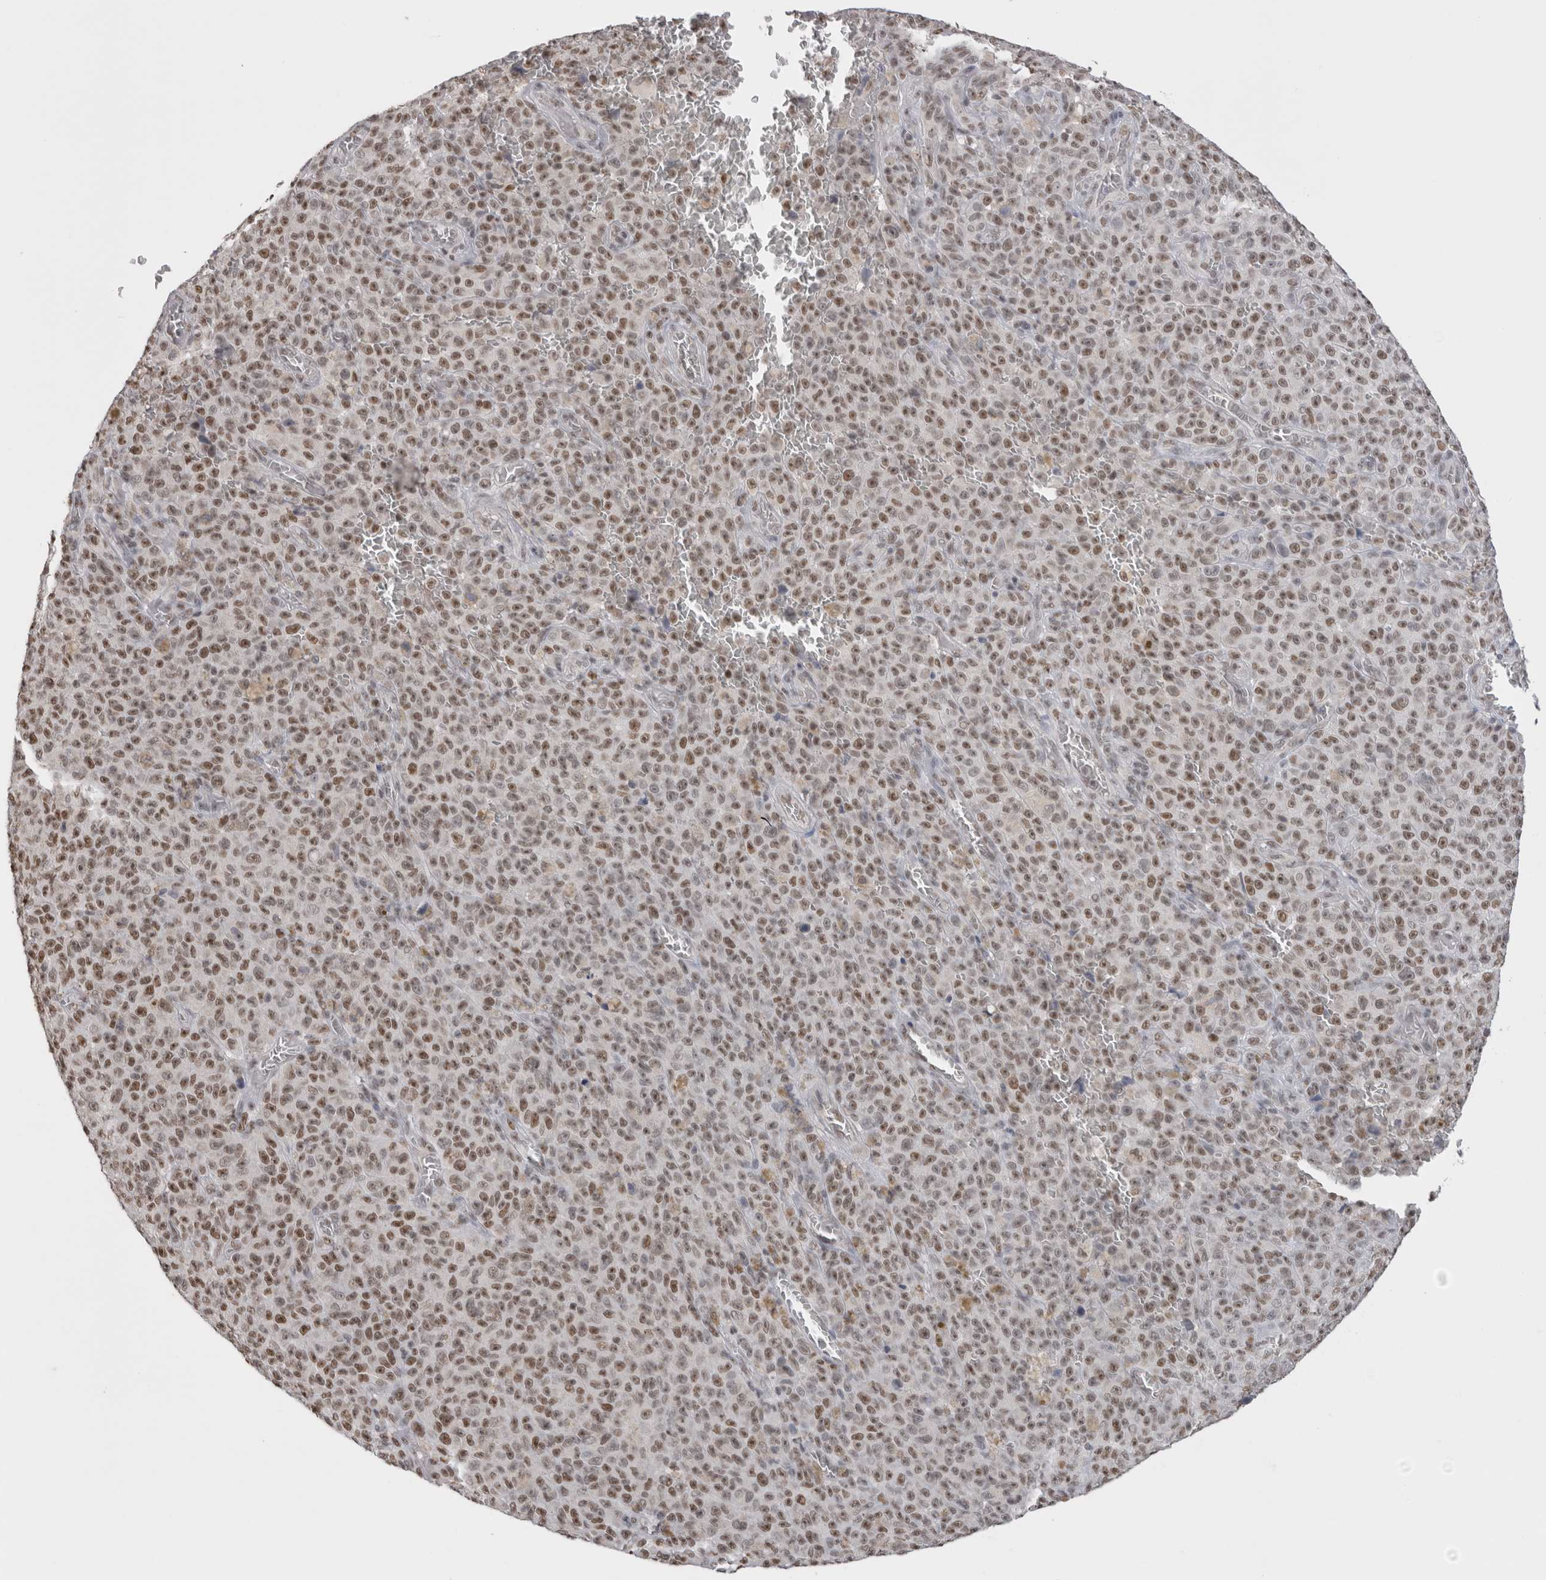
{"staining": {"intensity": "moderate", "quantity": ">75%", "location": "nuclear"}, "tissue": "melanoma", "cell_type": "Tumor cells", "image_type": "cancer", "snomed": [{"axis": "morphology", "description": "Malignant melanoma, NOS"}, {"axis": "topography", "description": "Skin"}], "caption": "Immunohistochemical staining of malignant melanoma exhibits medium levels of moderate nuclear staining in approximately >75% of tumor cells.", "gene": "DAXX", "patient": {"sex": "female", "age": 82}}